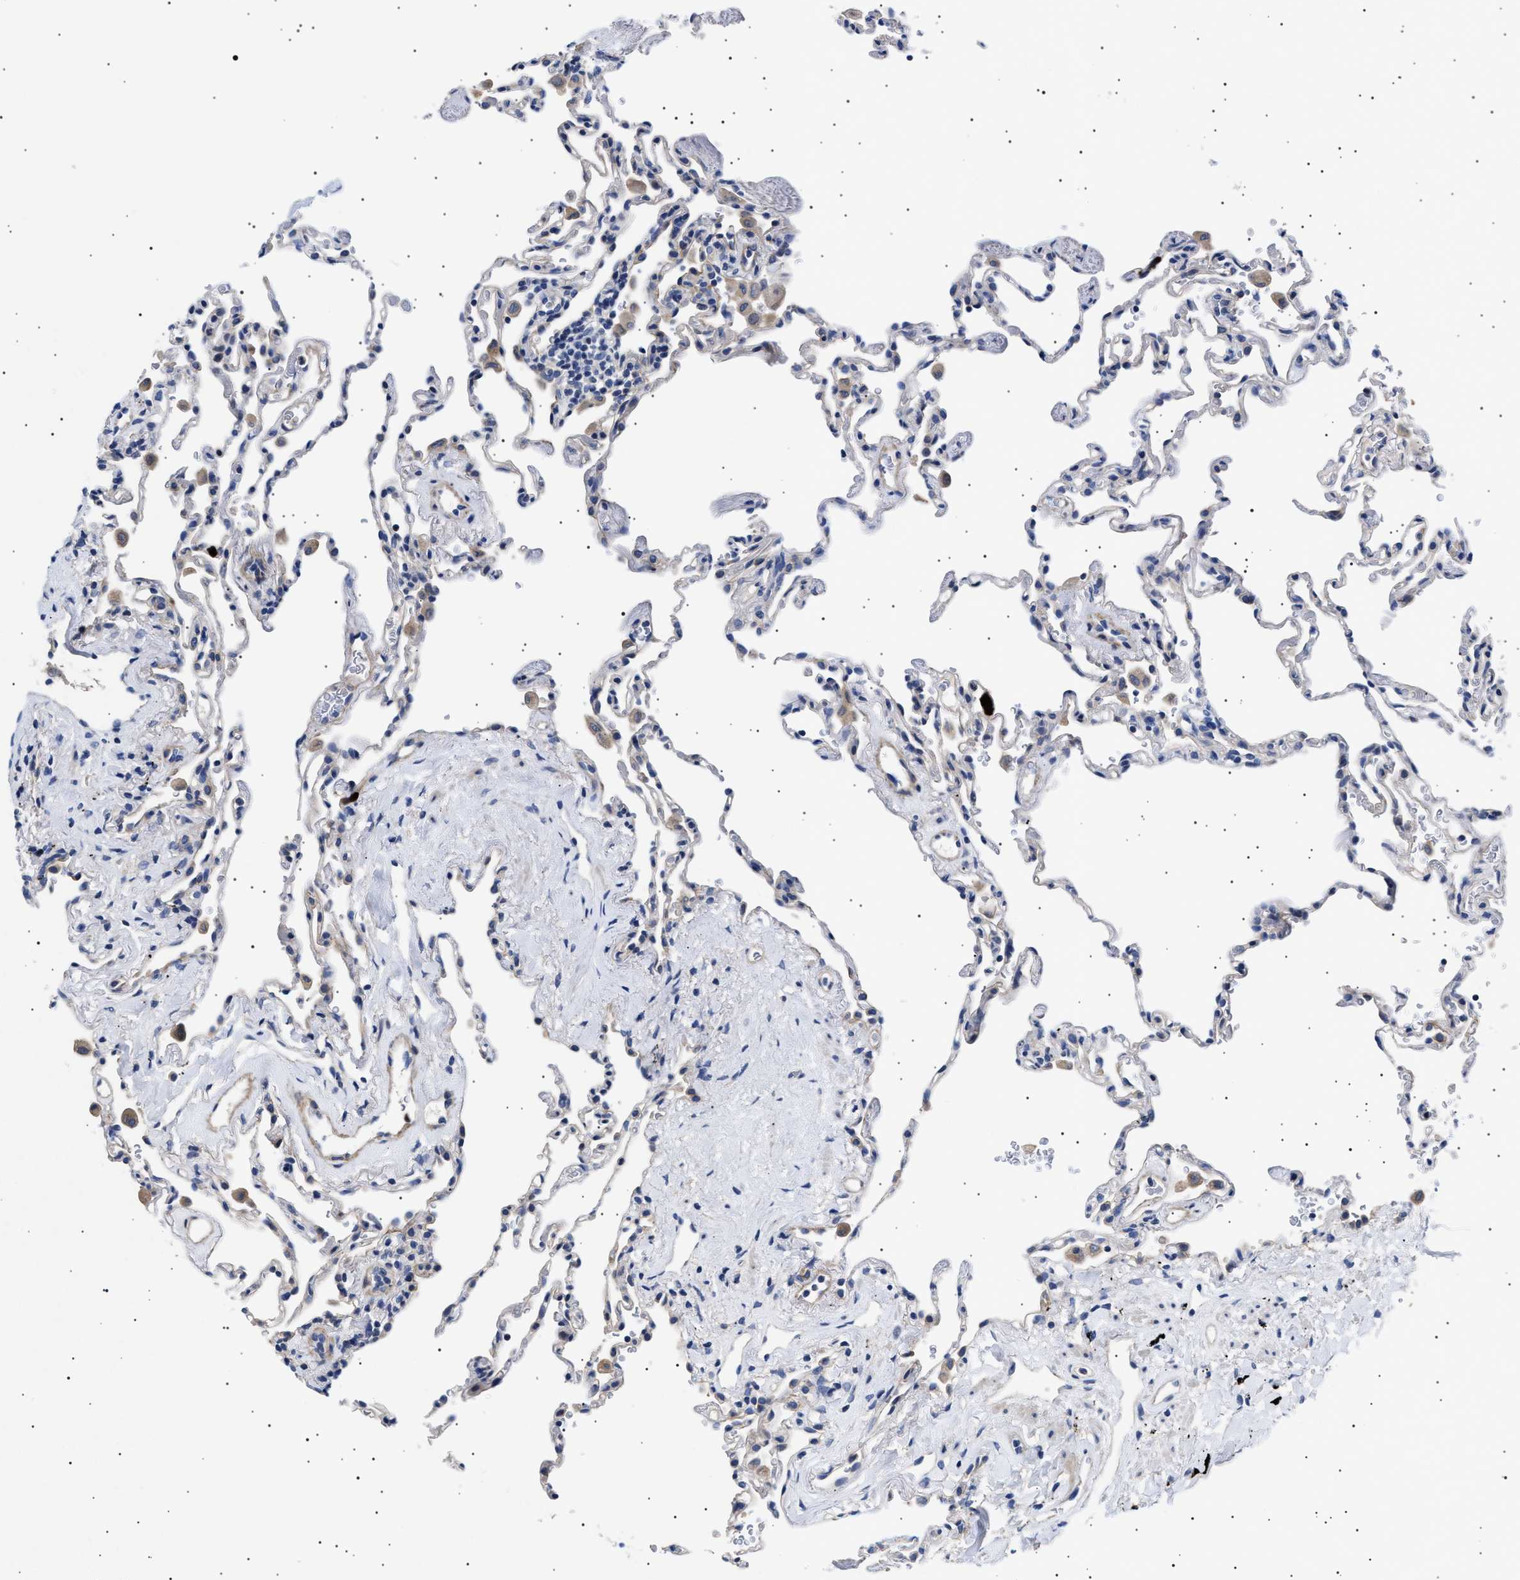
{"staining": {"intensity": "negative", "quantity": "none", "location": "none"}, "tissue": "lung", "cell_type": "Alveolar cells", "image_type": "normal", "snomed": [{"axis": "morphology", "description": "Normal tissue, NOS"}, {"axis": "topography", "description": "Lung"}], "caption": "Lung stained for a protein using IHC exhibits no positivity alveolar cells.", "gene": "HEMGN", "patient": {"sex": "male", "age": 59}}